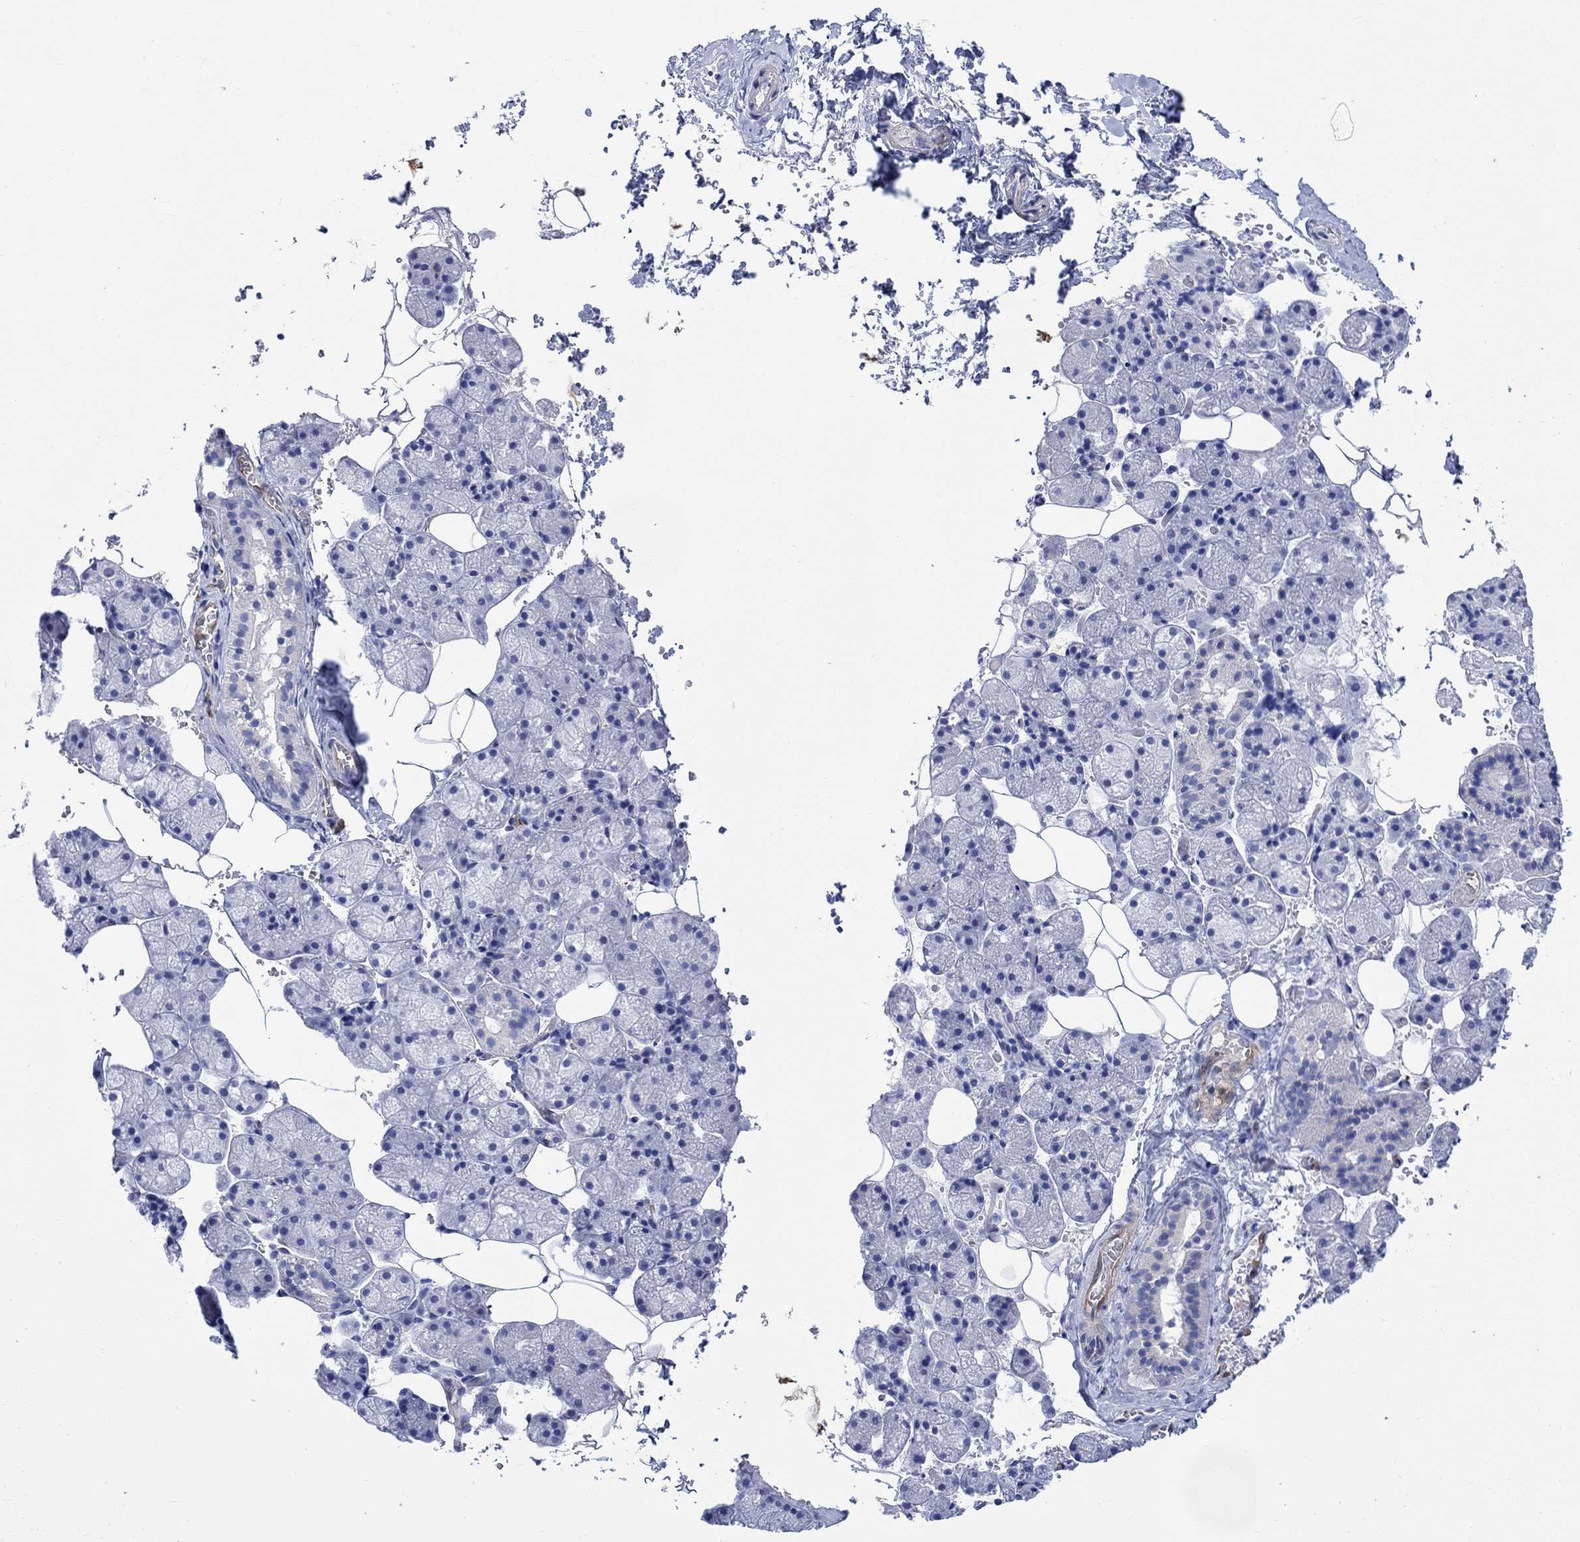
{"staining": {"intensity": "negative", "quantity": "none", "location": "none"}, "tissue": "salivary gland", "cell_type": "Glandular cells", "image_type": "normal", "snomed": [{"axis": "morphology", "description": "Normal tissue, NOS"}, {"axis": "topography", "description": "Salivary gland"}], "caption": "Histopathology image shows no protein staining in glandular cells of benign salivary gland. The staining was performed using DAB (3,3'-diaminobenzidine) to visualize the protein expression in brown, while the nuclei were stained in blue with hematoxylin (Magnification: 20x).", "gene": "TGM2", "patient": {"sex": "male", "age": 38}}